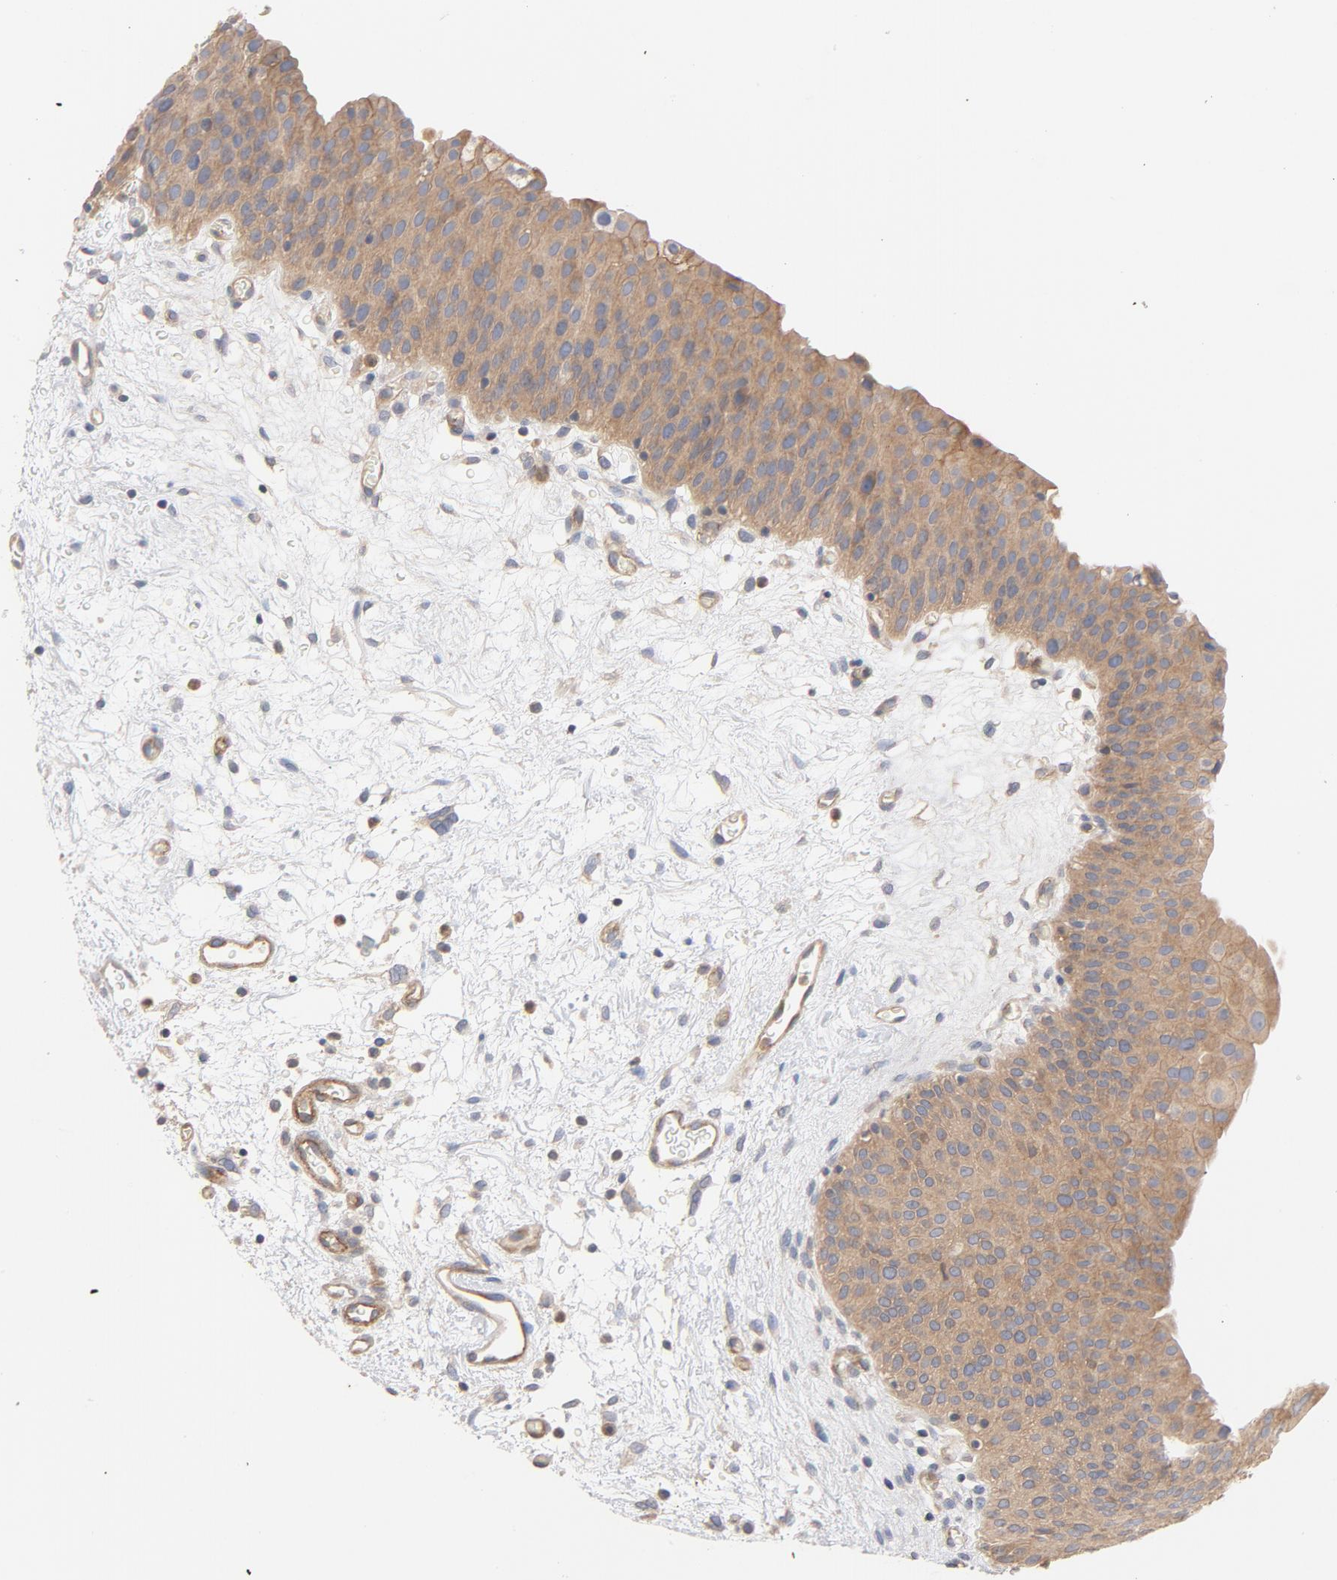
{"staining": {"intensity": "moderate", "quantity": ">75%", "location": "cytoplasmic/membranous"}, "tissue": "urinary bladder", "cell_type": "Urothelial cells", "image_type": "normal", "snomed": [{"axis": "morphology", "description": "Normal tissue, NOS"}, {"axis": "morphology", "description": "Dysplasia, NOS"}, {"axis": "topography", "description": "Urinary bladder"}], "caption": "Immunohistochemical staining of unremarkable human urinary bladder reveals moderate cytoplasmic/membranous protein positivity in about >75% of urothelial cells. (DAB (3,3'-diaminobenzidine) = brown stain, brightfield microscopy at high magnification).", "gene": "STRN3", "patient": {"sex": "male", "age": 35}}